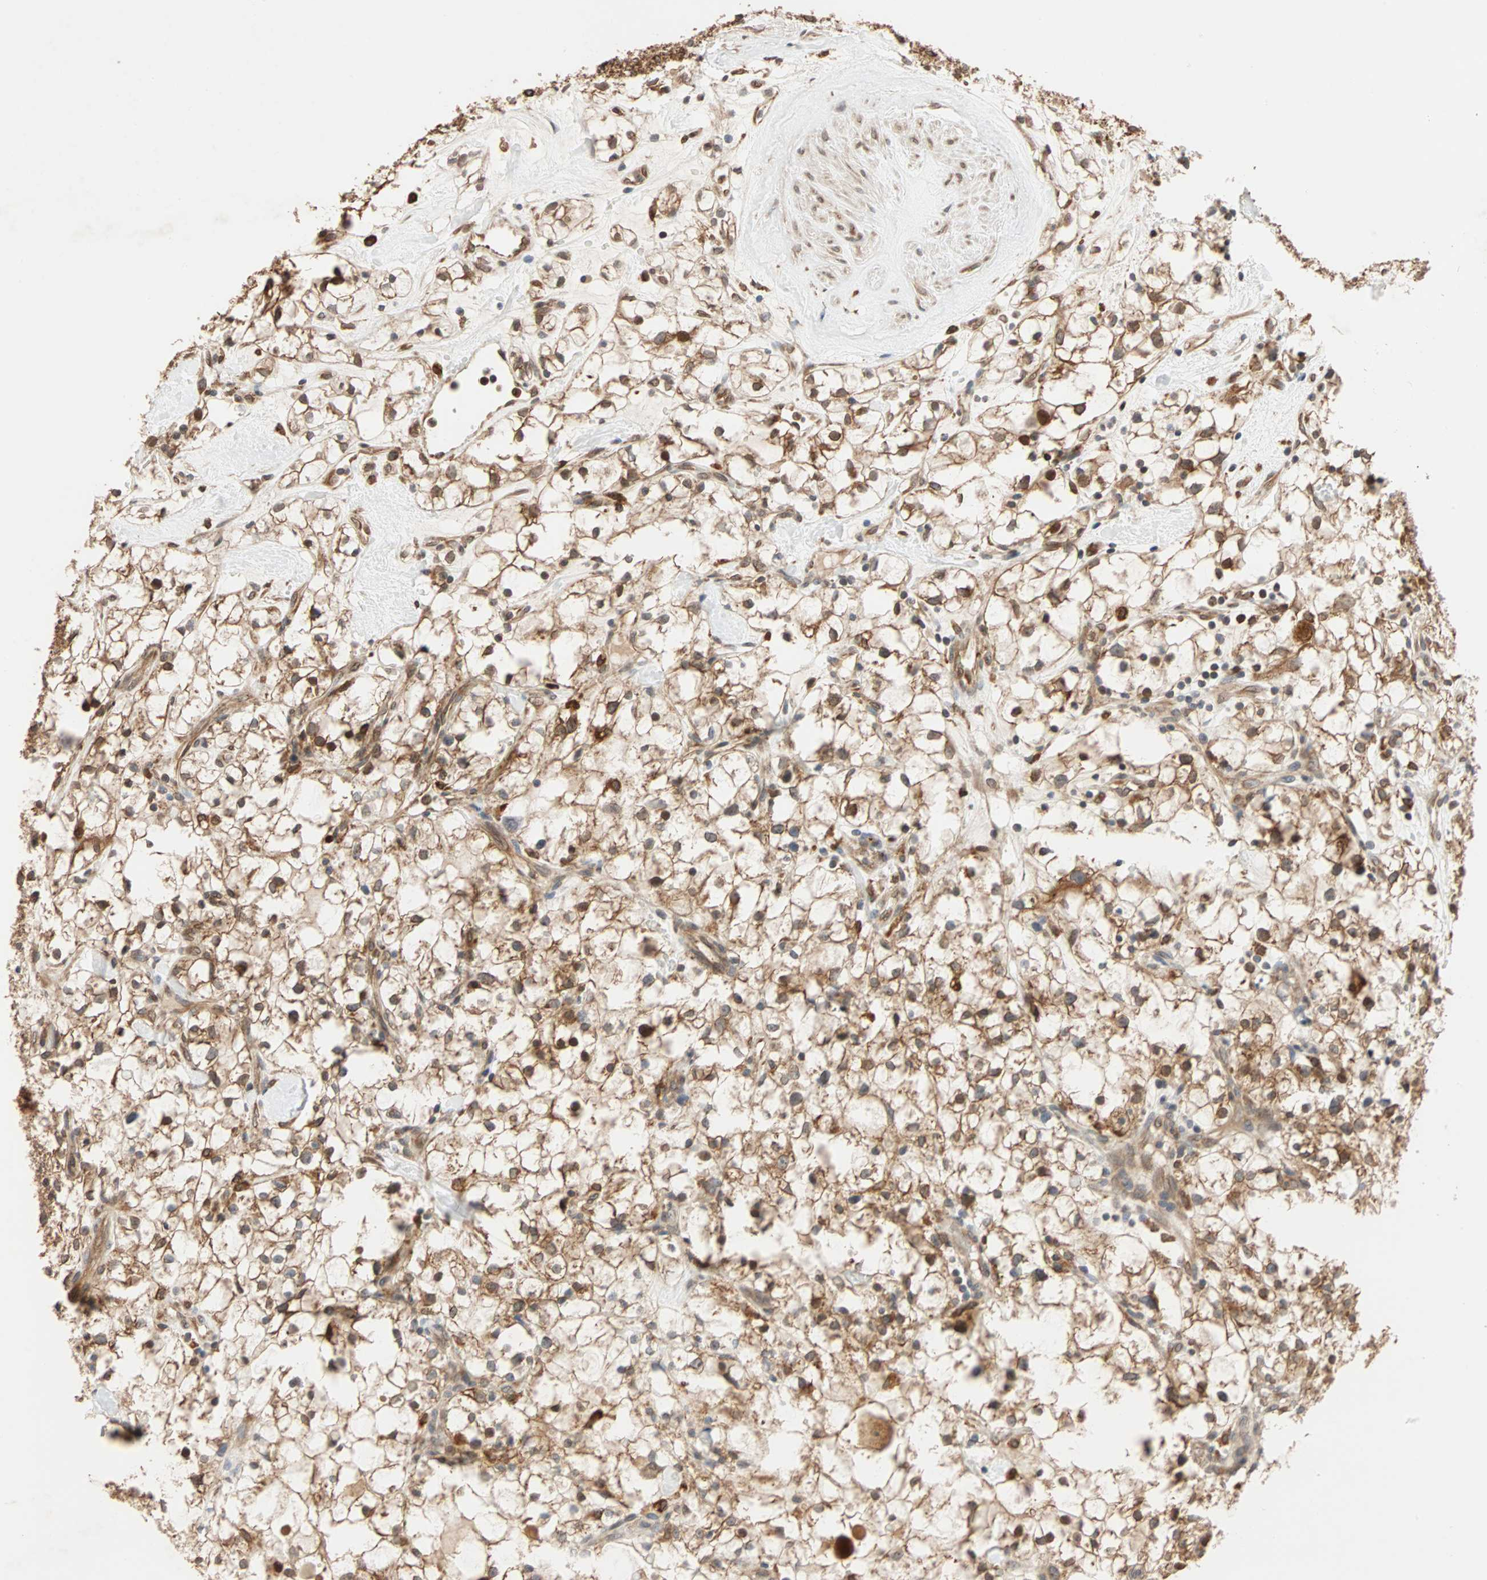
{"staining": {"intensity": "moderate", "quantity": ">75%", "location": "cytoplasmic/membranous,nuclear"}, "tissue": "renal cancer", "cell_type": "Tumor cells", "image_type": "cancer", "snomed": [{"axis": "morphology", "description": "Adenocarcinoma, NOS"}, {"axis": "topography", "description": "Kidney"}], "caption": "This is a histology image of immunohistochemistry staining of renal cancer (adenocarcinoma), which shows moderate positivity in the cytoplasmic/membranous and nuclear of tumor cells.", "gene": "AUP1", "patient": {"sex": "female", "age": 60}}